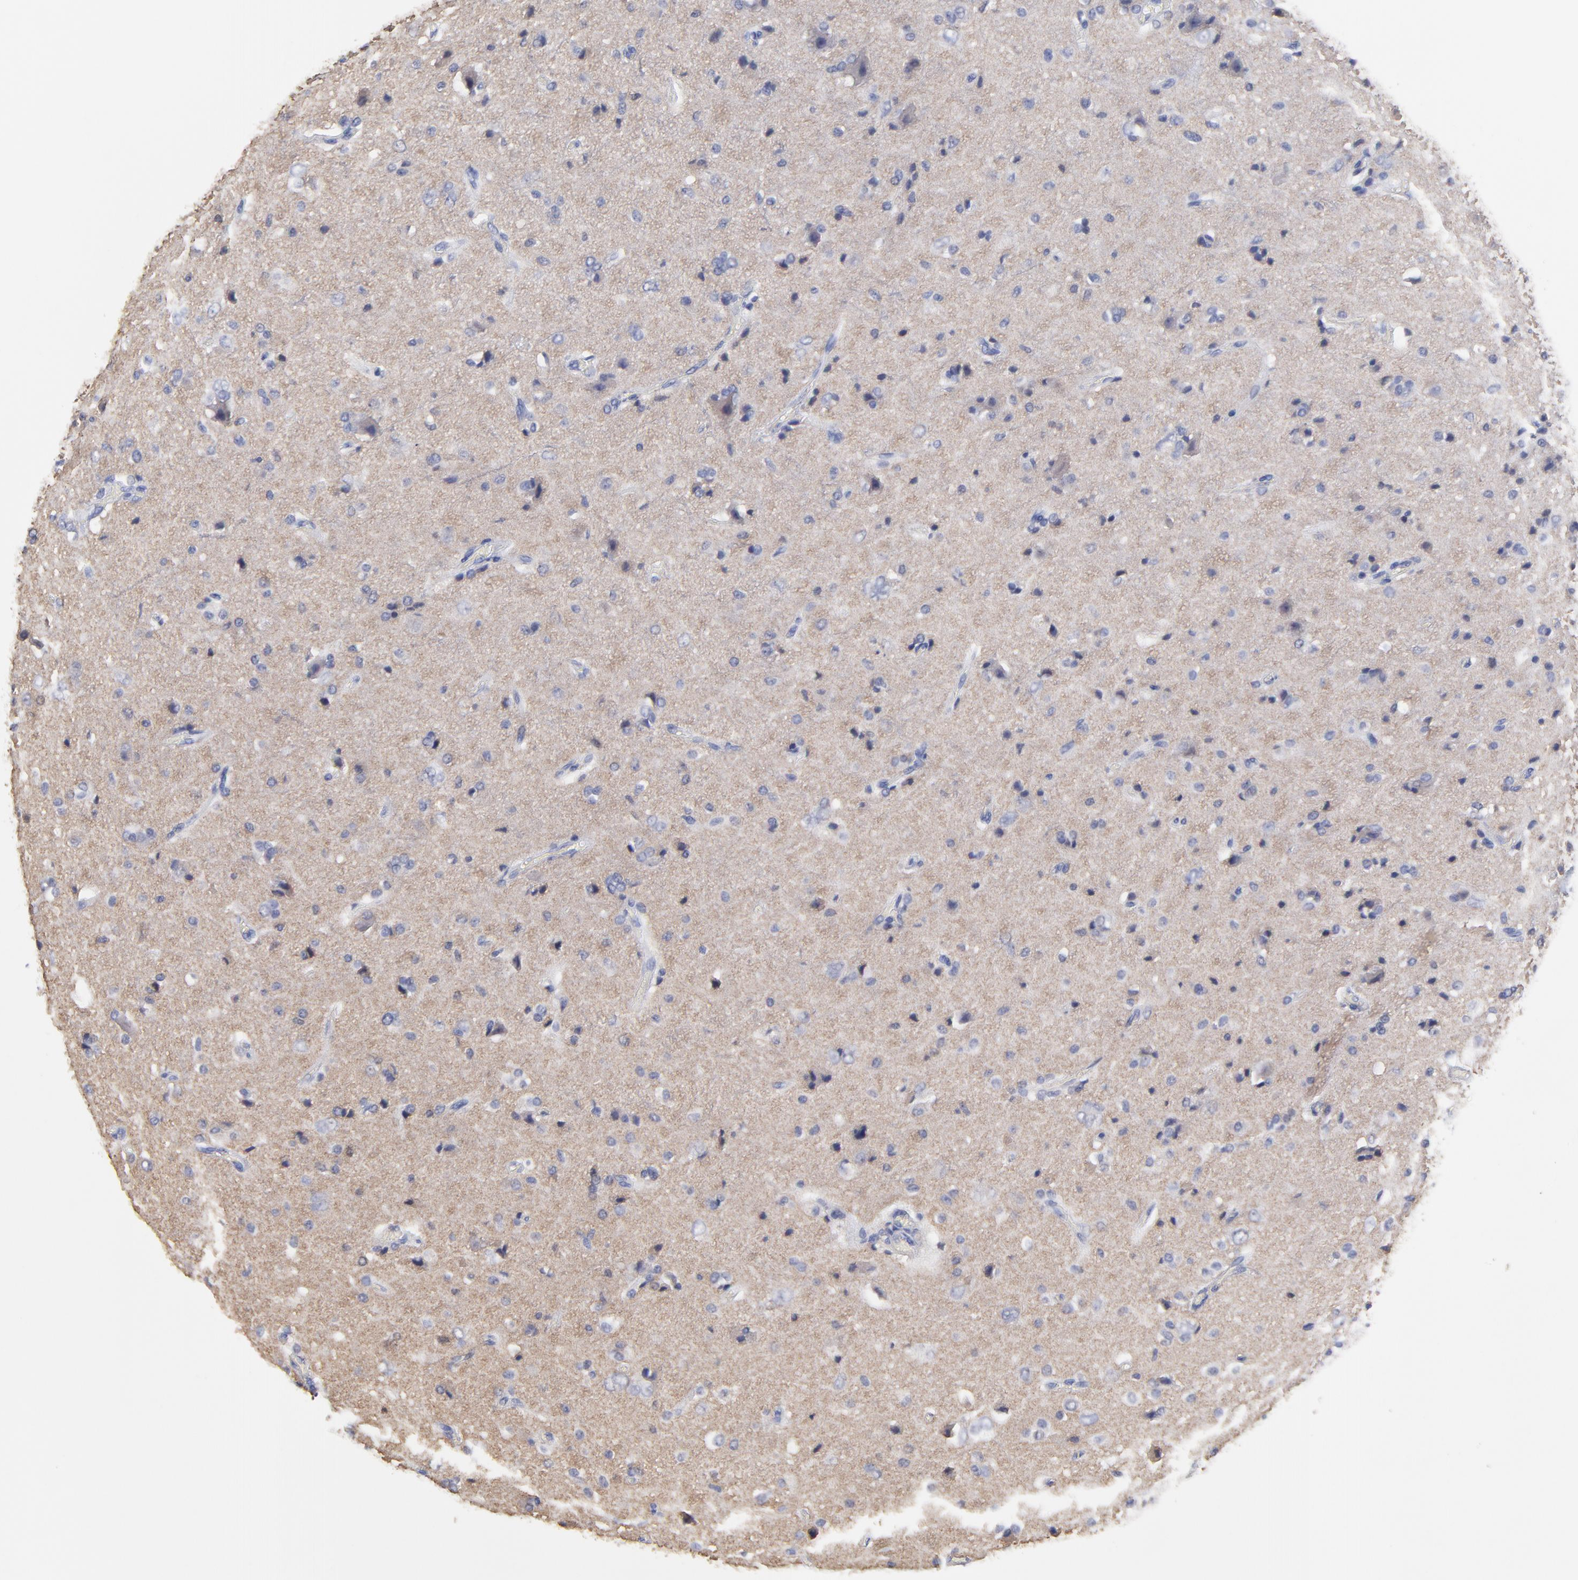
{"staining": {"intensity": "negative", "quantity": "none", "location": "none"}, "tissue": "glioma", "cell_type": "Tumor cells", "image_type": "cancer", "snomed": [{"axis": "morphology", "description": "Glioma, malignant, High grade"}, {"axis": "topography", "description": "Brain"}], "caption": "Immunohistochemistry (IHC) image of neoplastic tissue: human malignant glioma (high-grade) stained with DAB (3,3'-diaminobenzidine) demonstrates no significant protein positivity in tumor cells.", "gene": "DUSP9", "patient": {"sex": "male", "age": 47}}